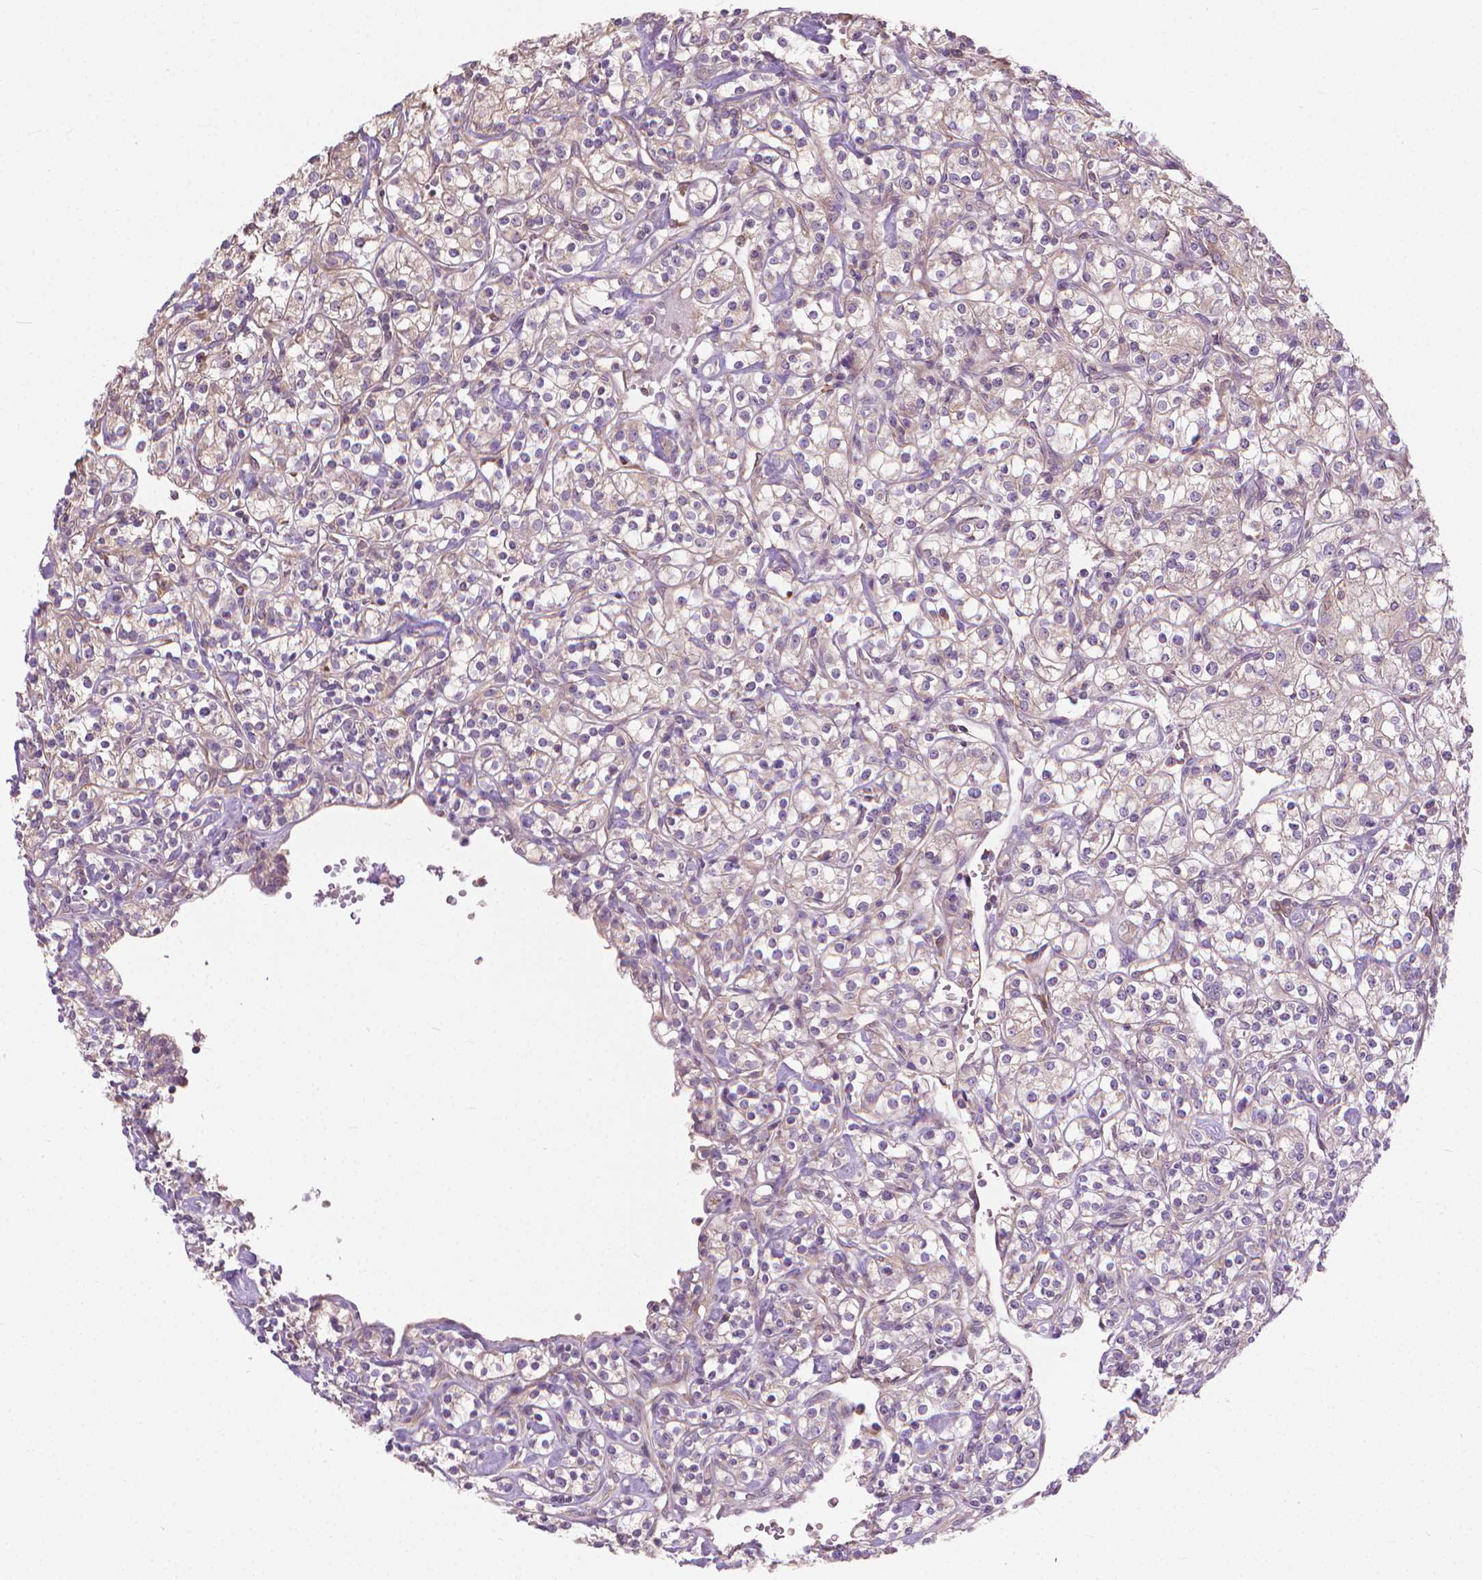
{"staining": {"intensity": "weak", "quantity": "<25%", "location": "cytoplasmic/membranous"}, "tissue": "renal cancer", "cell_type": "Tumor cells", "image_type": "cancer", "snomed": [{"axis": "morphology", "description": "Adenocarcinoma, NOS"}, {"axis": "topography", "description": "Kidney"}], "caption": "Immunohistochemistry (IHC) image of neoplastic tissue: human renal cancer stained with DAB displays no significant protein expression in tumor cells.", "gene": "NUDT1", "patient": {"sex": "male", "age": 77}}